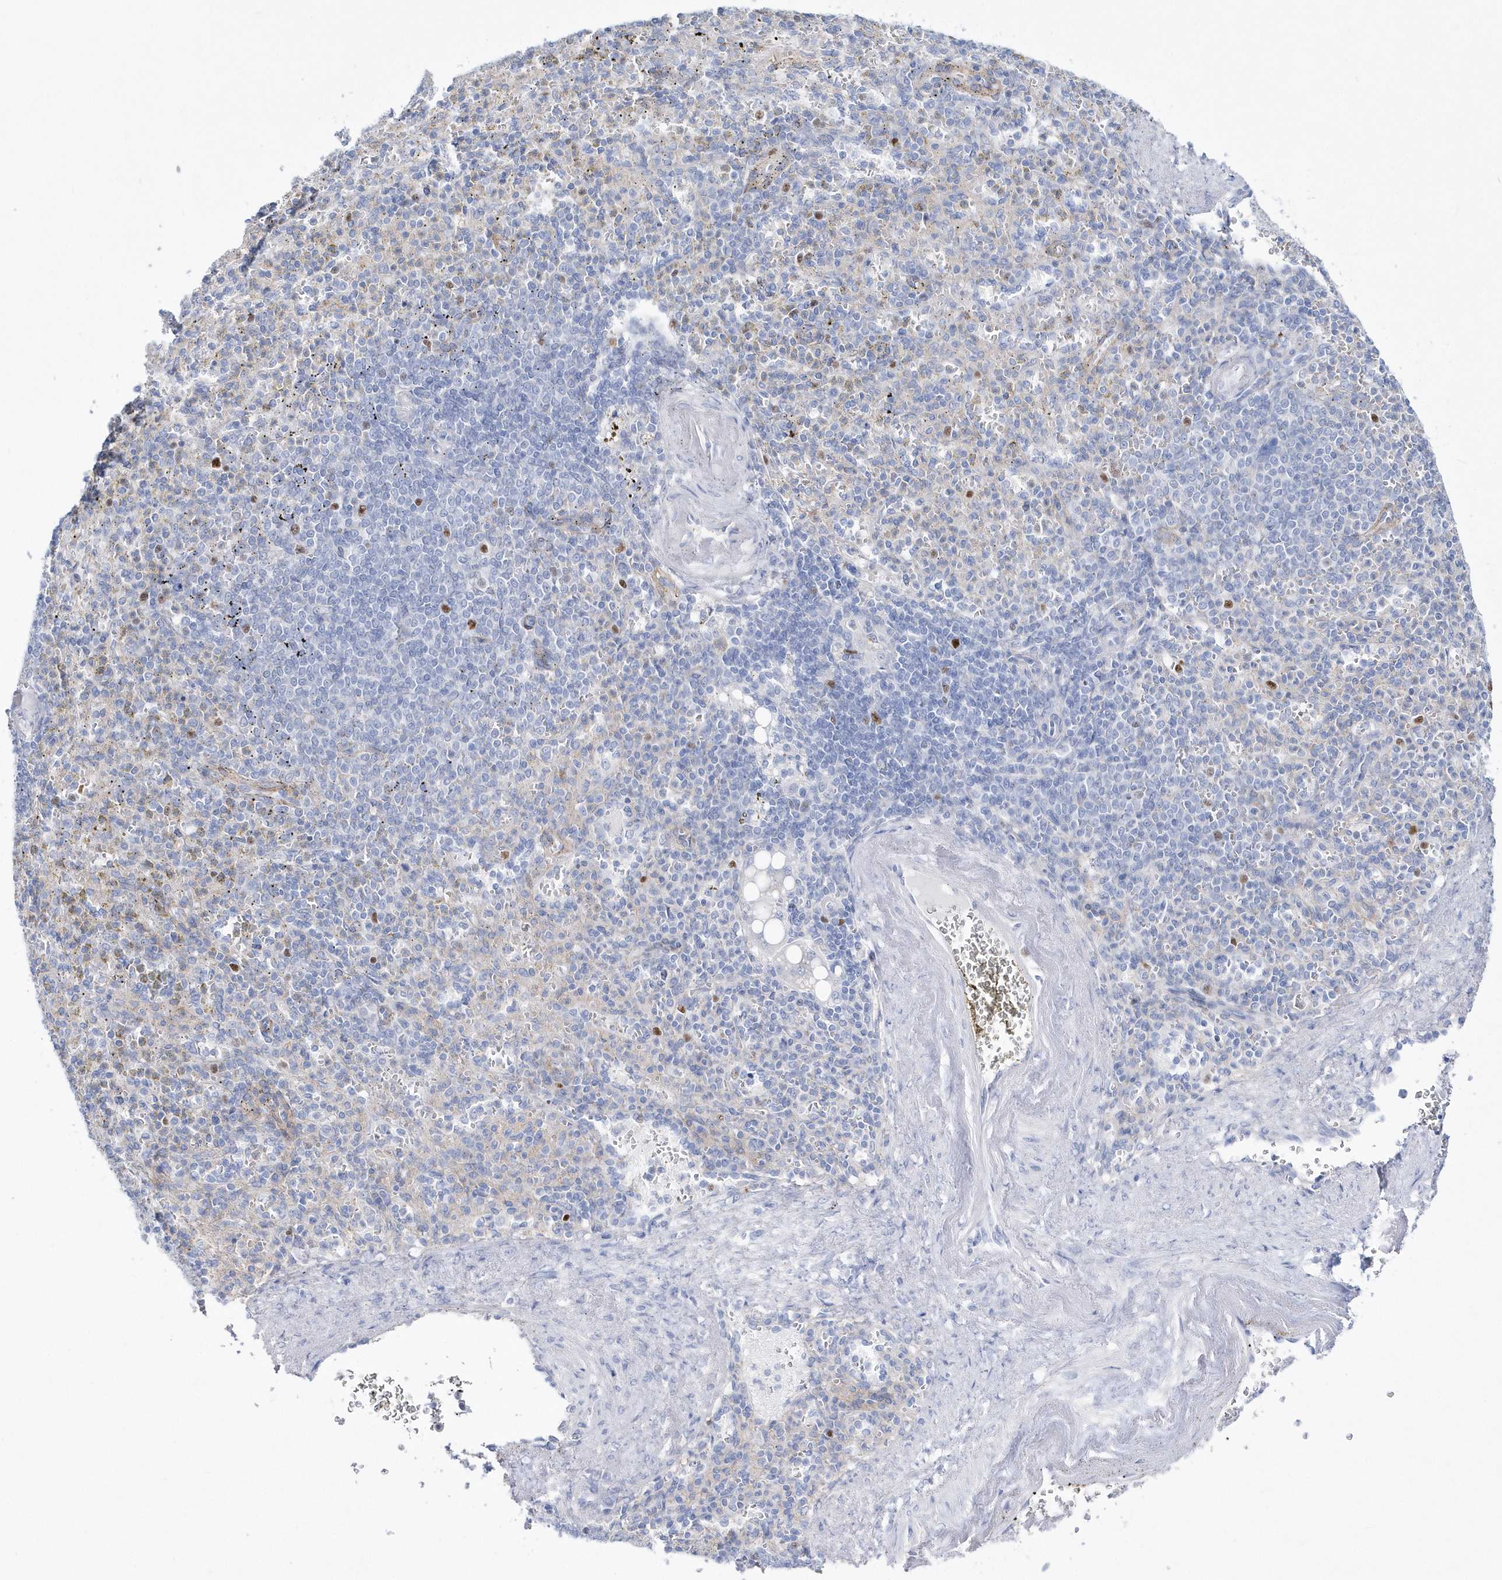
{"staining": {"intensity": "moderate", "quantity": "<25%", "location": "nuclear"}, "tissue": "spleen", "cell_type": "Cells in red pulp", "image_type": "normal", "snomed": [{"axis": "morphology", "description": "Normal tissue, NOS"}, {"axis": "topography", "description": "Spleen"}], "caption": "Spleen was stained to show a protein in brown. There is low levels of moderate nuclear positivity in about <25% of cells in red pulp. The staining is performed using DAB (3,3'-diaminobenzidine) brown chromogen to label protein expression. The nuclei are counter-stained blue using hematoxylin.", "gene": "TMCO6", "patient": {"sex": "female", "age": 74}}